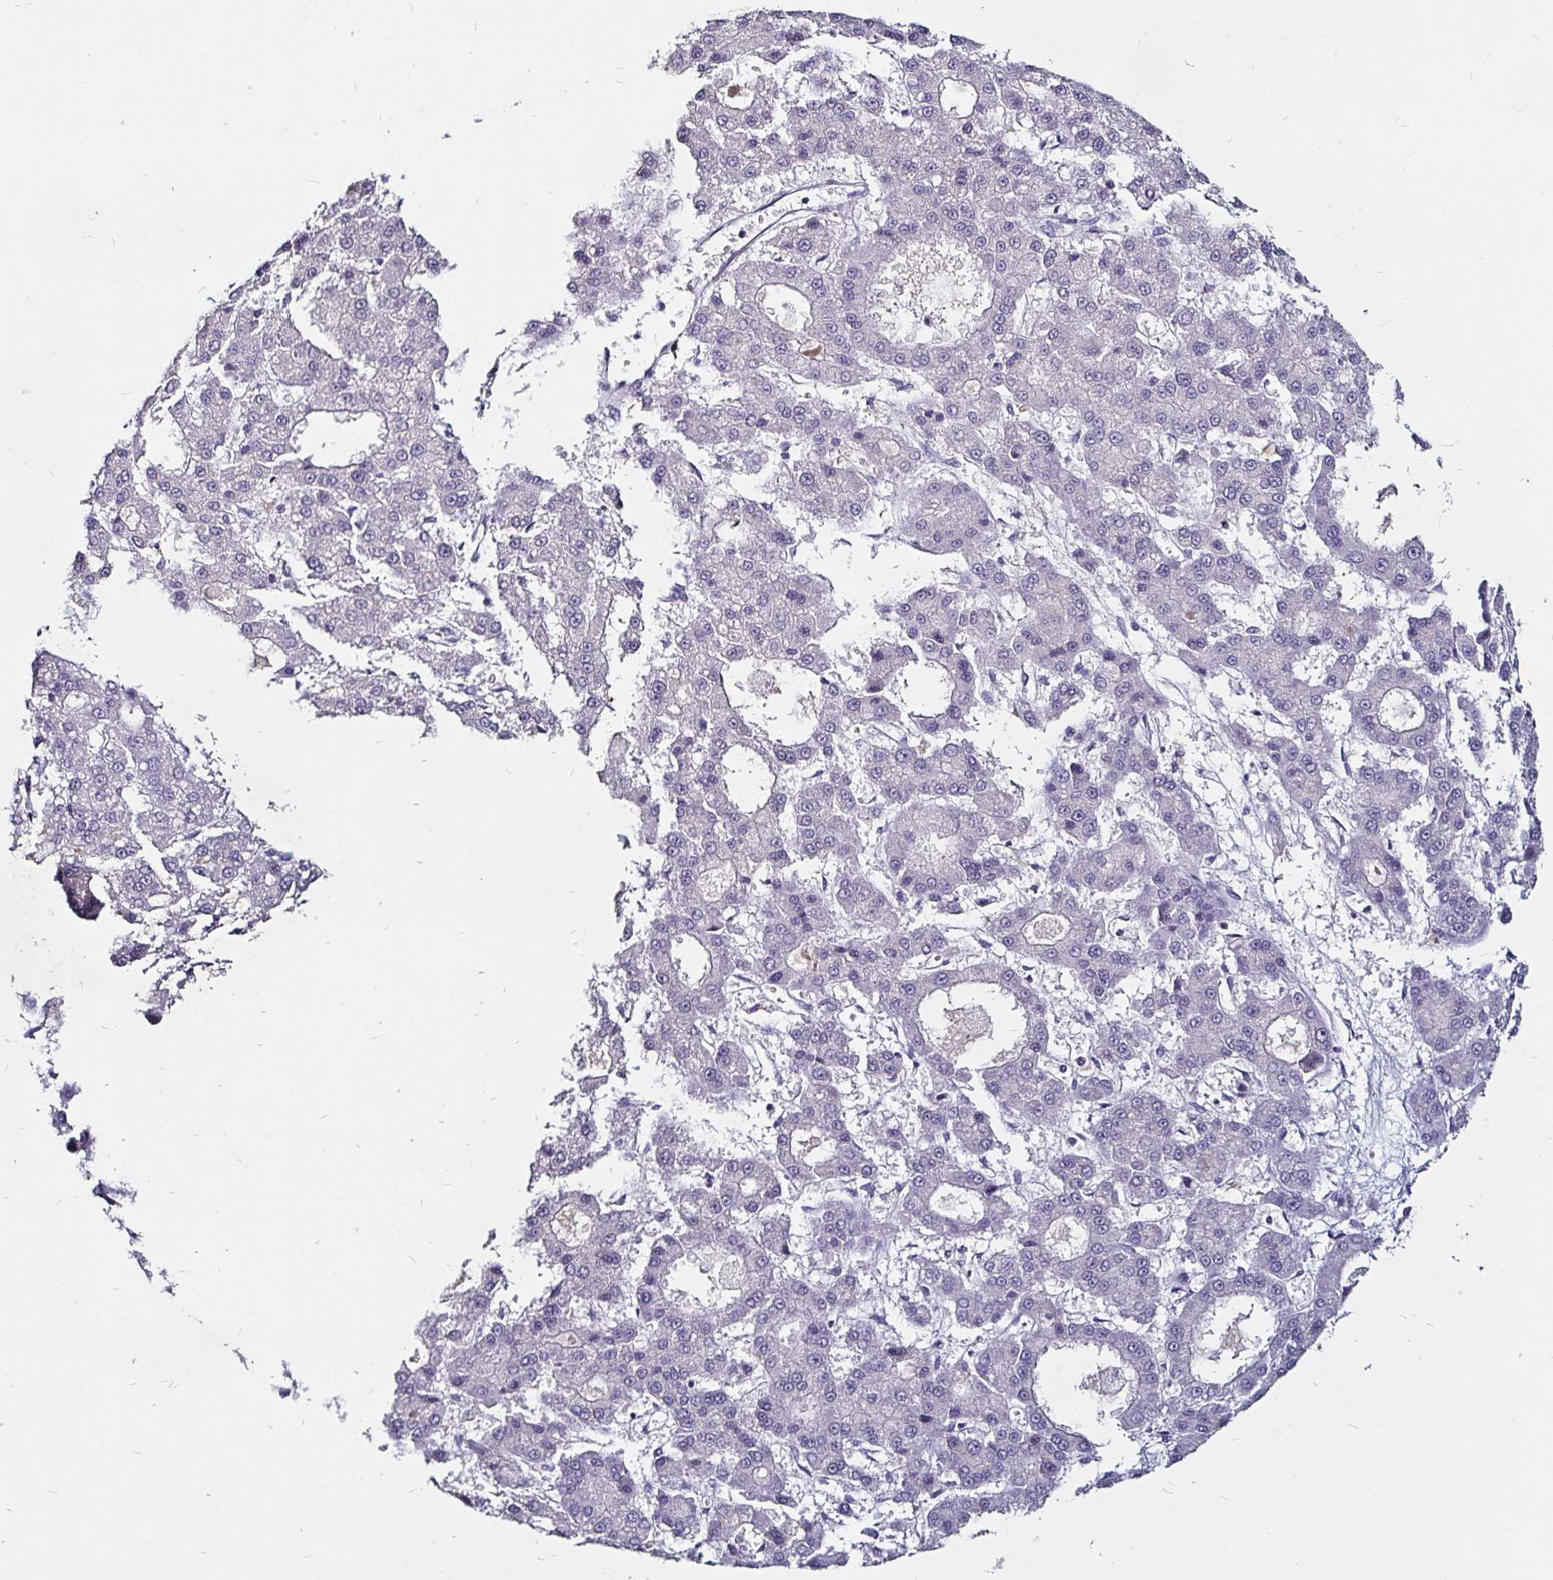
{"staining": {"intensity": "negative", "quantity": "none", "location": "none"}, "tissue": "liver cancer", "cell_type": "Tumor cells", "image_type": "cancer", "snomed": [{"axis": "morphology", "description": "Carcinoma, Hepatocellular, NOS"}, {"axis": "topography", "description": "Liver"}], "caption": "This photomicrograph is of liver hepatocellular carcinoma stained with immunohistochemistry (IHC) to label a protein in brown with the nuclei are counter-stained blue. There is no staining in tumor cells. (DAB immunohistochemistry (IHC) visualized using brightfield microscopy, high magnification).", "gene": "FAIM2", "patient": {"sex": "male", "age": 70}}